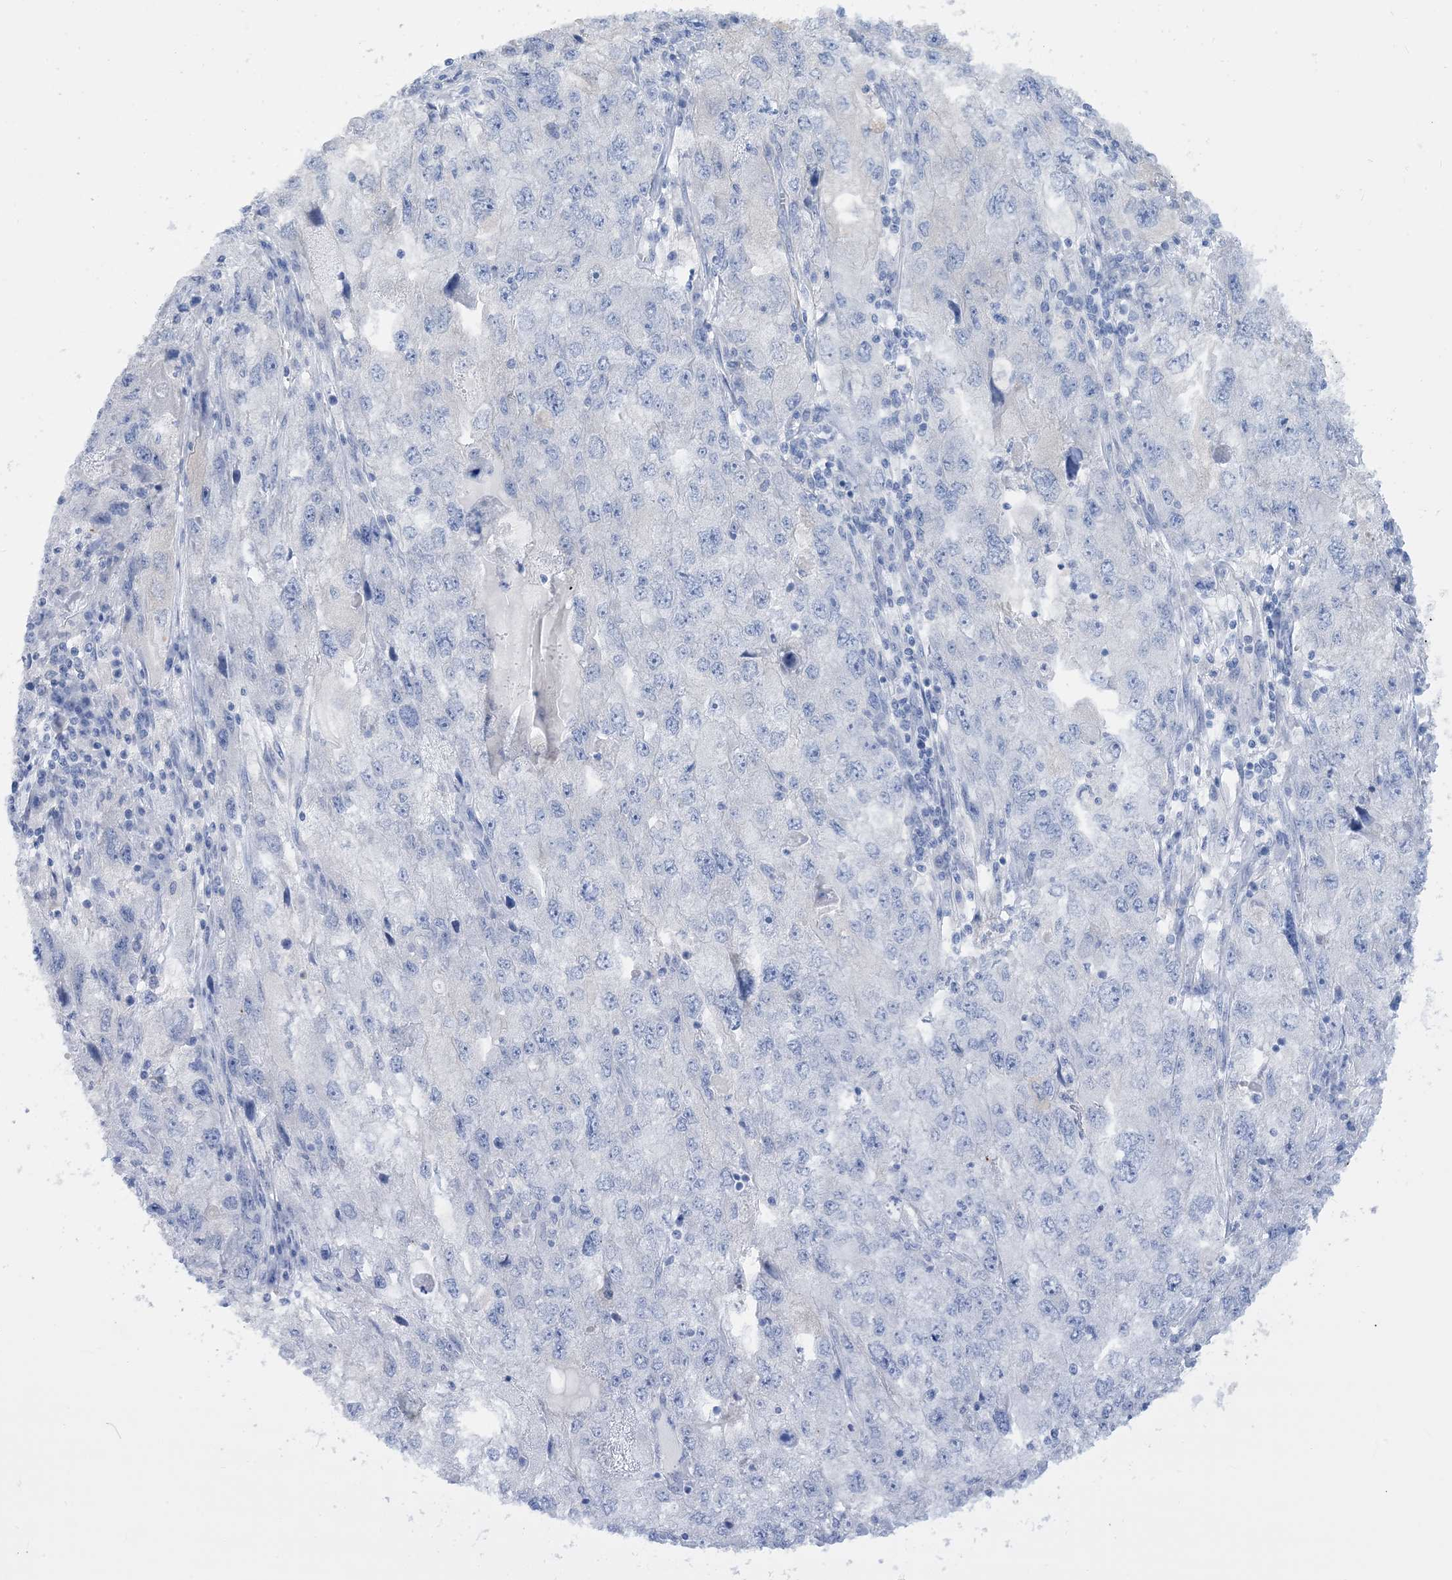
{"staining": {"intensity": "negative", "quantity": "none", "location": "none"}, "tissue": "endometrial cancer", "cell_type": "Tumor cells", "image_type": "cancer", "snomed": [{"axis": "morphology", "description": "Adenocarcinoma, NOS"}, {"axis": "topography", "description": "Endometrium"}], "caption": "Immunohistochemistry of adenocarcinoma (endometrial) exhibits no staining in tumor cells.", "gene": "MARS2", "patient": {"sex": "female", "age": 49}}